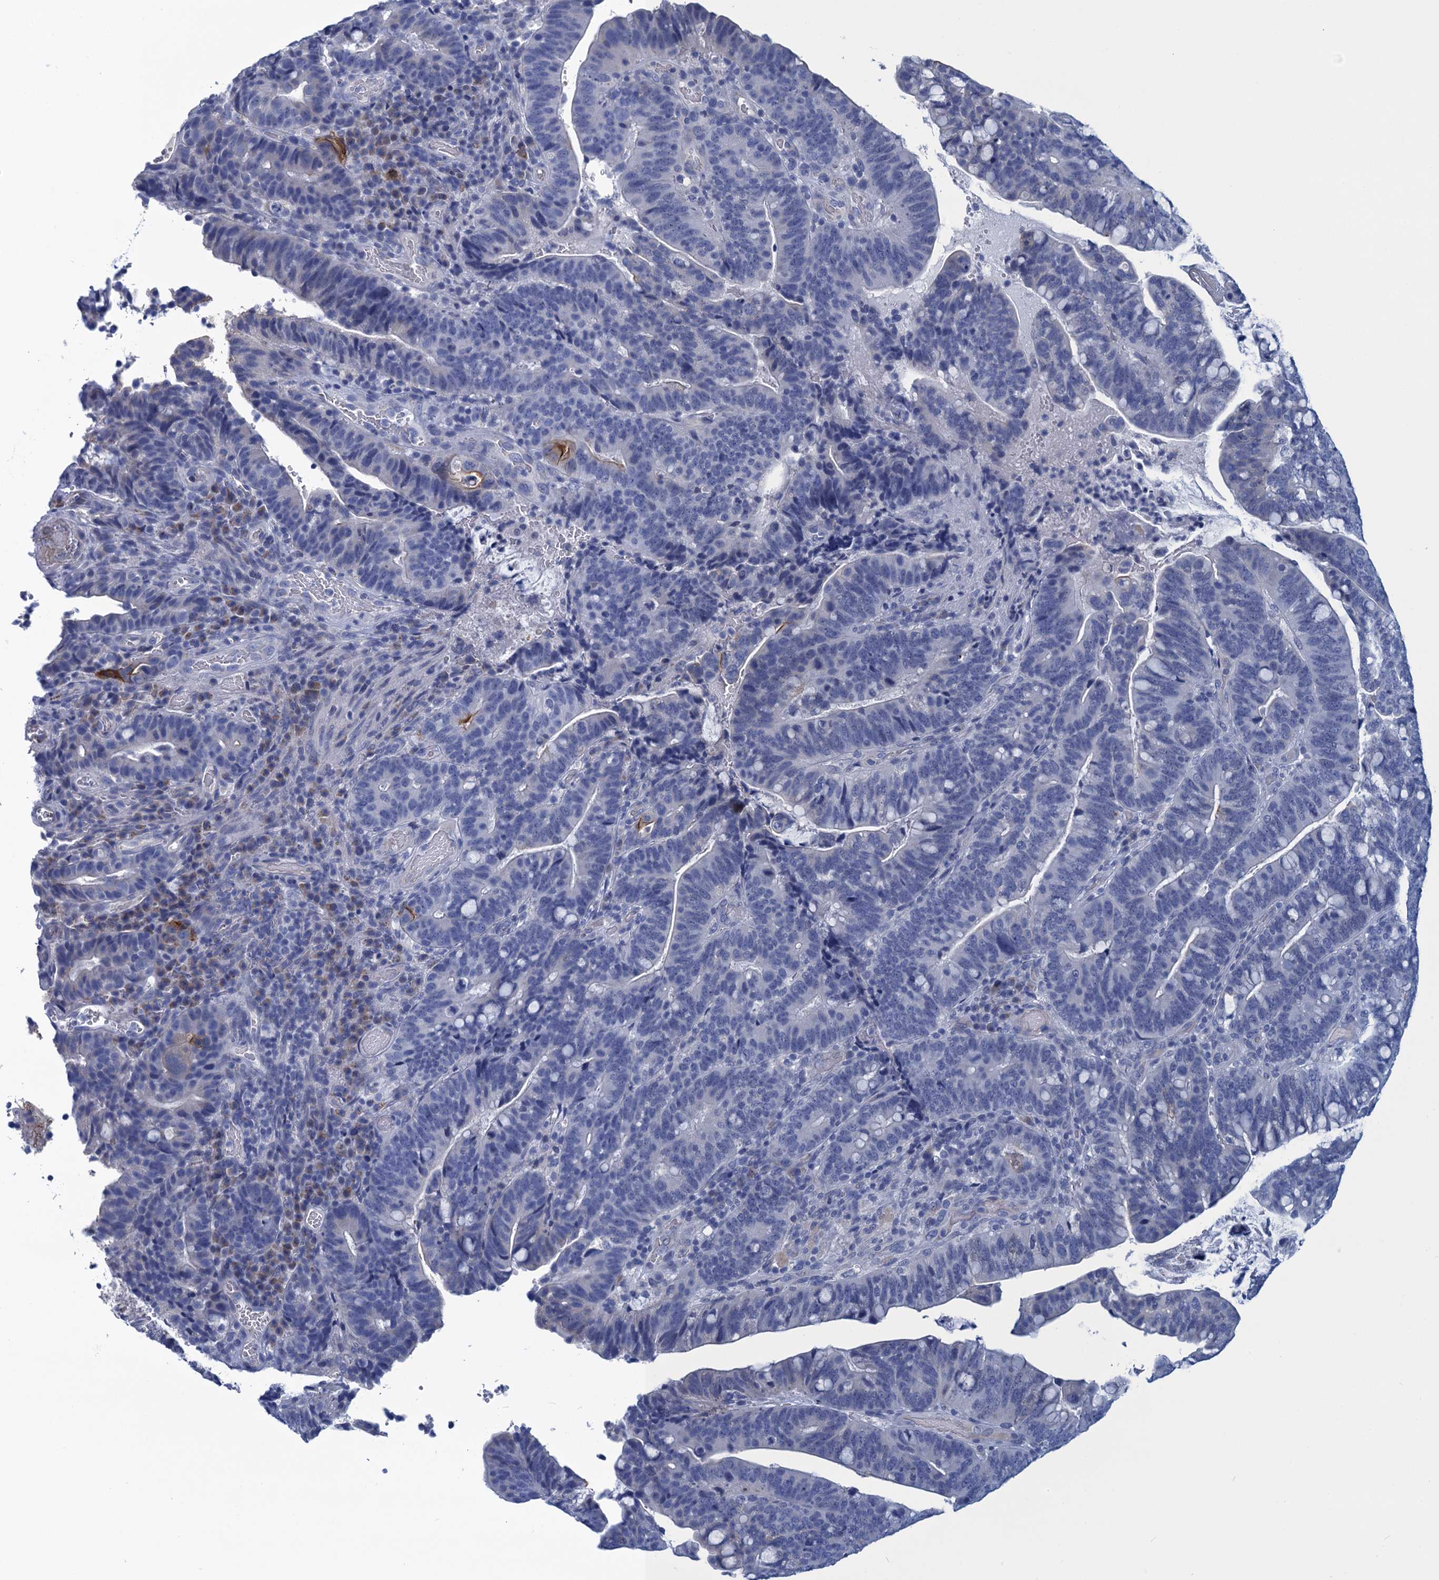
{"staining": {"intensity": "moderate", "quantity": "<25%", "location": "cytoplasmic/membranous"}, "tissue": "colorectal cancer", "cell_type": "Tumor cells", "image_type": "cancer", "snomed": [{"axis": "morphology", "description": "Adenocarcinoma, NOS"}, {"axis": "topography", "description": "Colon"}], "caption": "A micrograph showing moderate cytoplasmic/membranous expression in about <25% of tumor cells in adenocarcinoma (colorectal), as visualized by brown immunohistochemical staining.", "gene": "SCEL", "patient": {"sex": "female", "age": 66}}